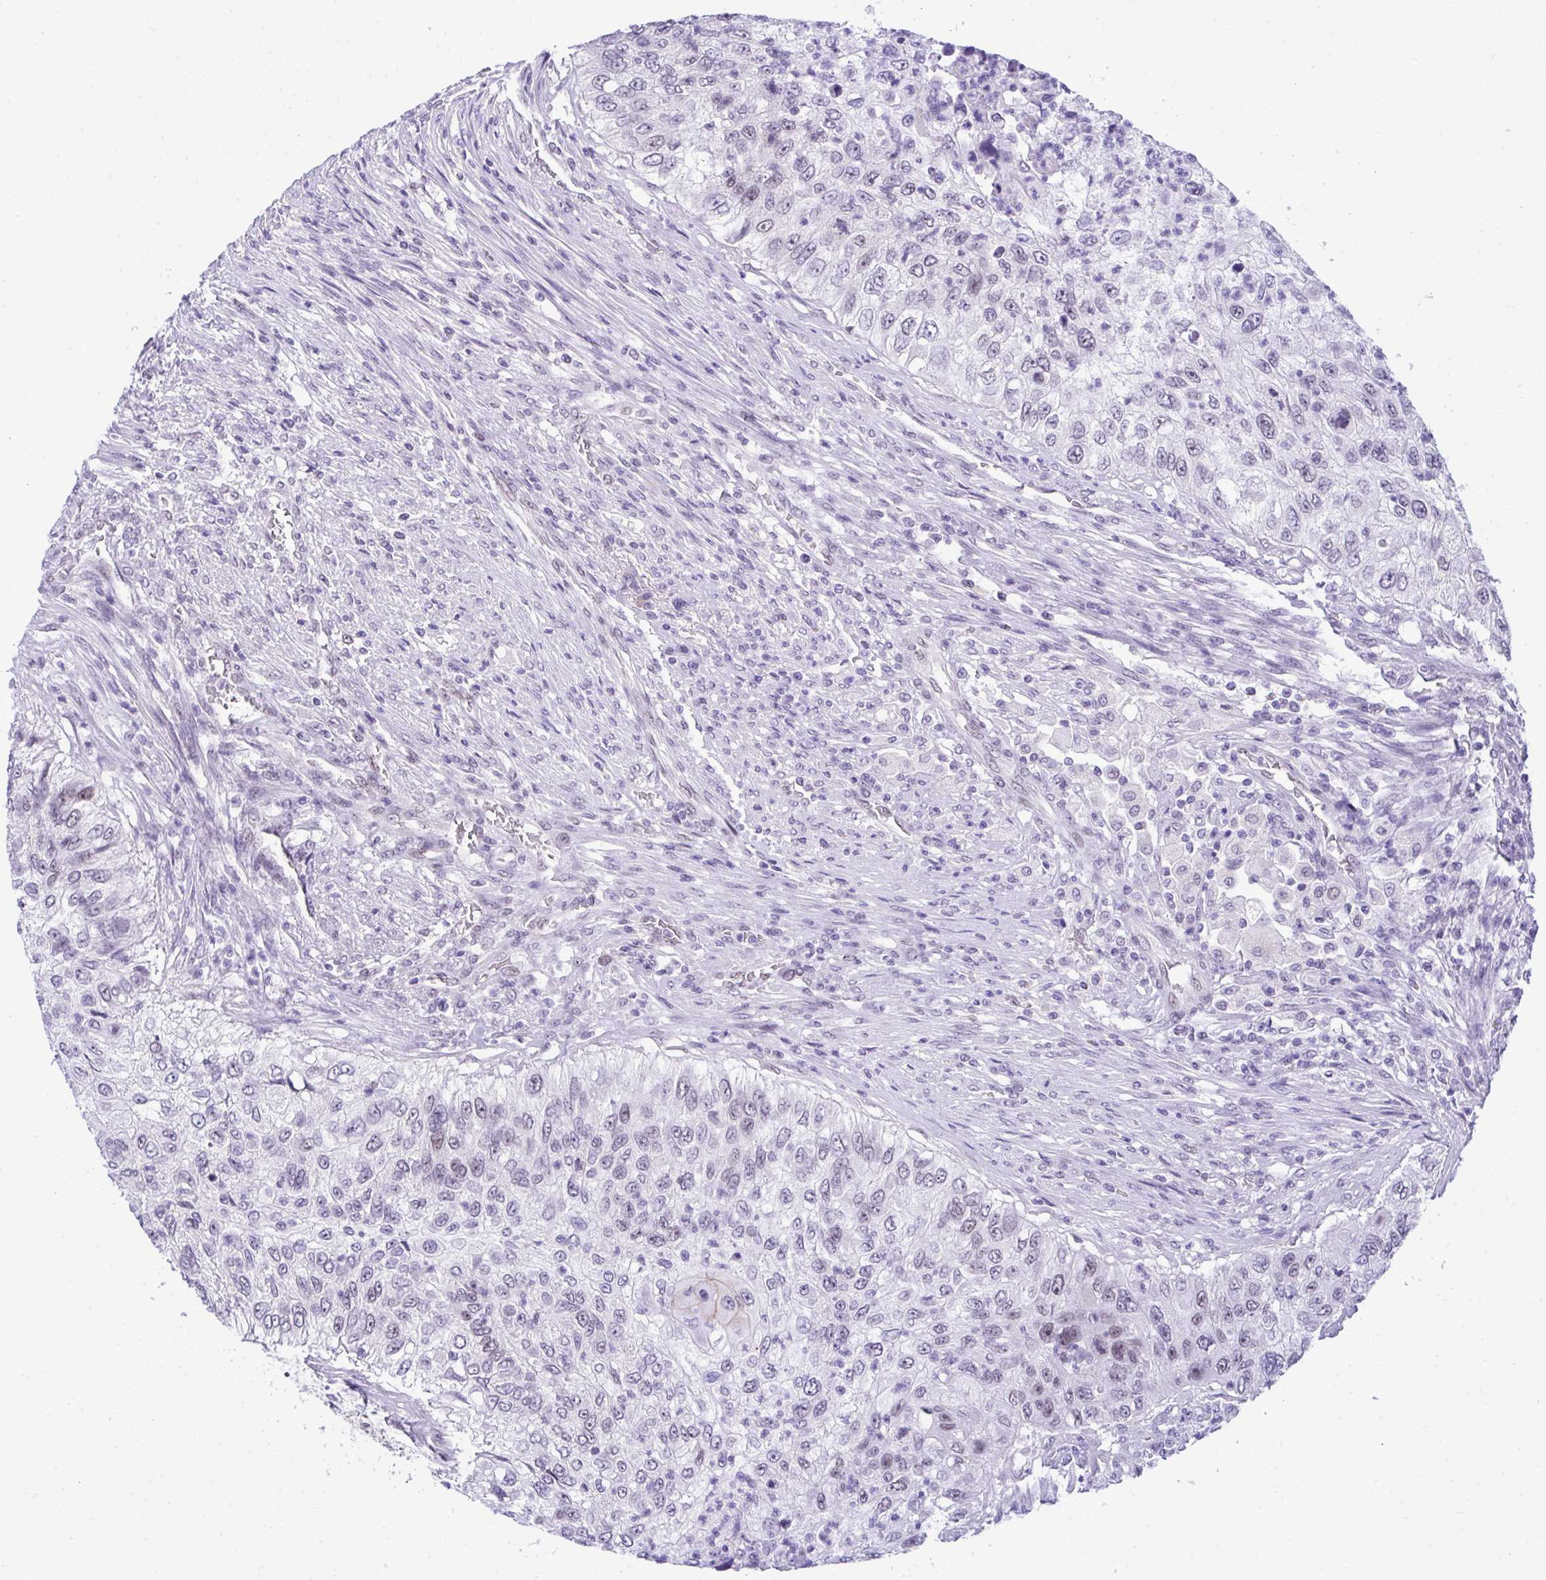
{"staining": {"intensity": "negative", "quantity": "none", "location": "none"}, "tissue": "urothelial cancer", "cell_type": "Tumor cells", "image_type": "cancer", "snomed": [{"axis": "morphology", "description": "Urothelial carcinoma, High grade"}, {"axis": "topography", "description": "Urinary bladder"}], "caption": "Immunohistochemistry (IHC) of urothelial cancer demonstrates no expression in tumor cells.", "gene": "TEAD4", "patient": {"sex": "female", "age": 60}}